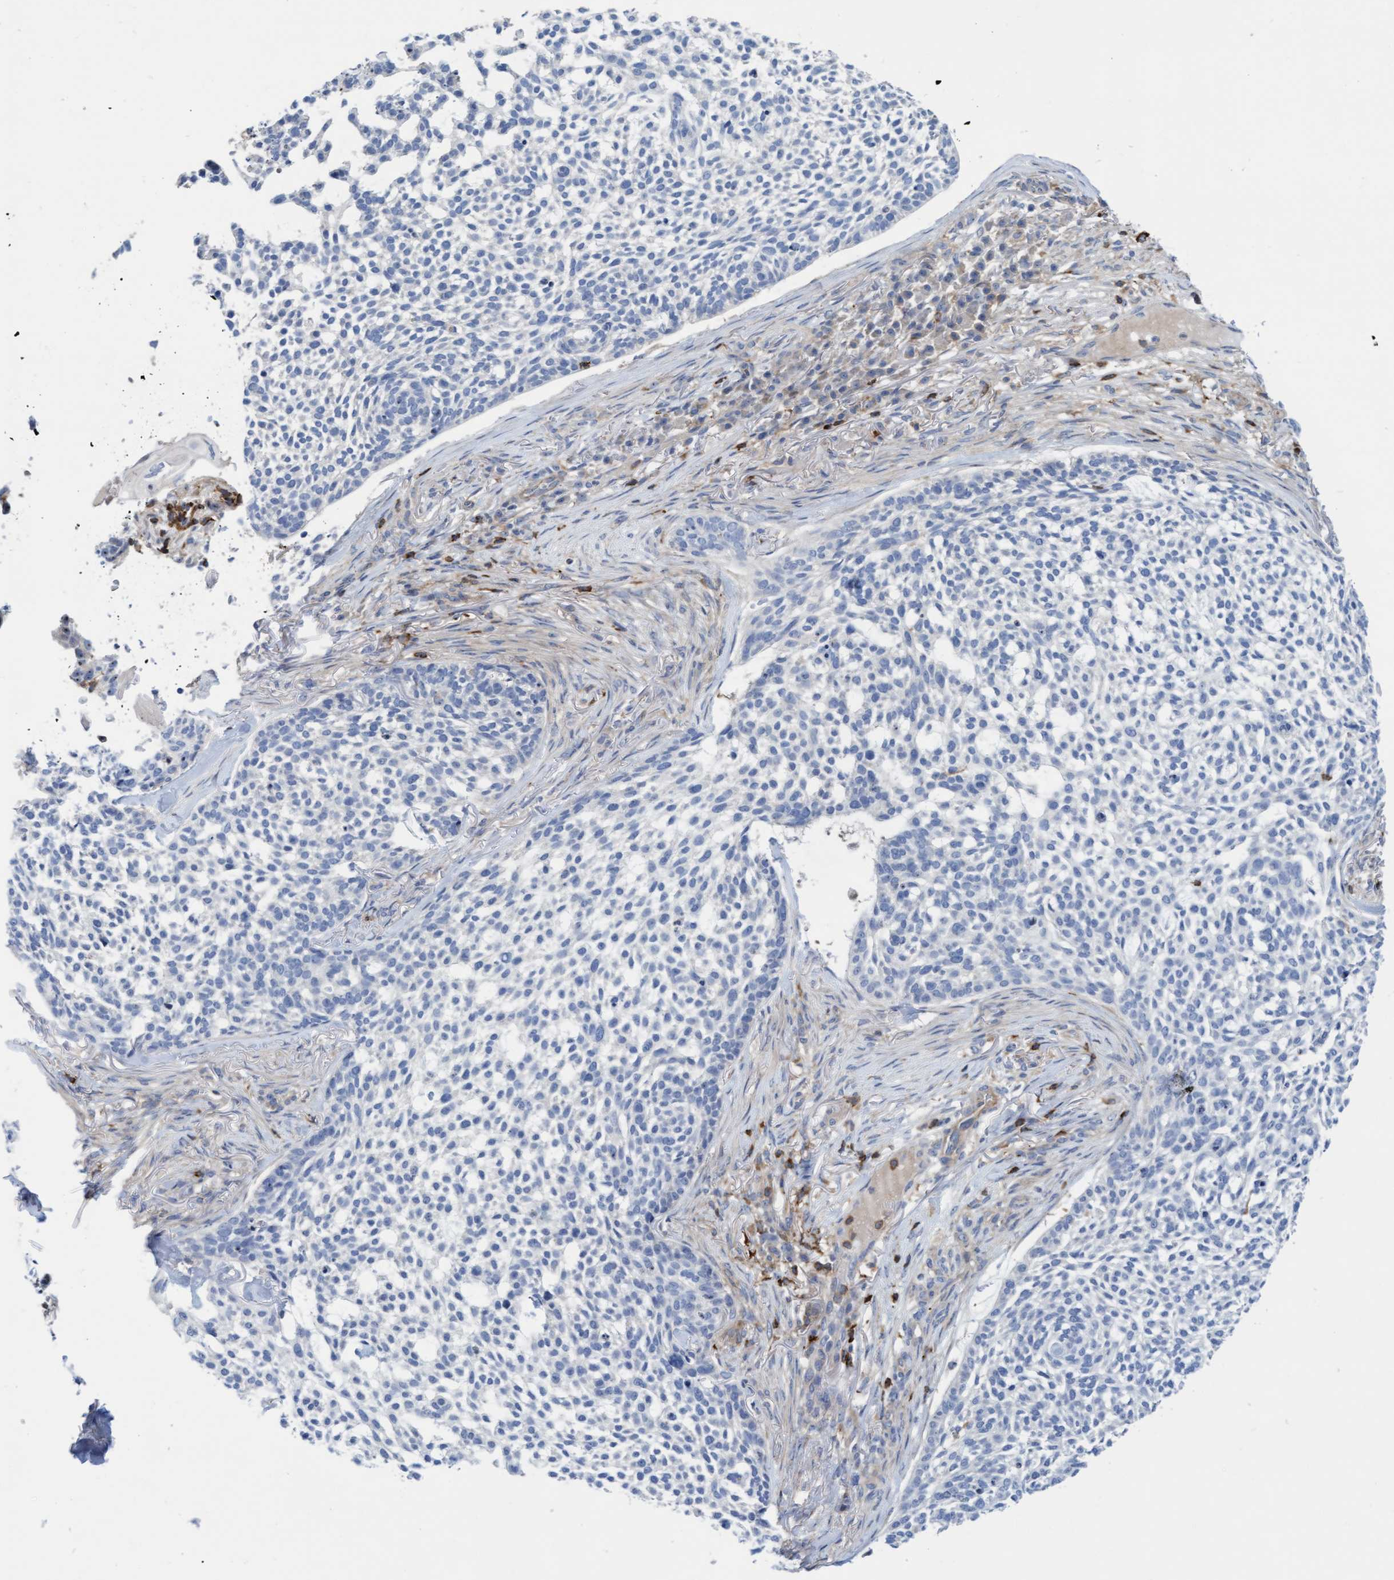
{"staining": {"intensity": "negative", "quantity": "none", "location": "none"}, "tissue": "skin cancer", "cell_type": "Tumor cells", "image_type": "cancer", "snomed": [{"axis": "morphology", "description": "Basal cell carcinoma"}, {"axis": "topography", "description": "Skin"}], "caption": "A high-resolution micrograph shows immunohistochemistry staining of basal cell carcinoma (skin), which displays no significant staining in tumor cells. Nuclei are stained in blue.", "gene": "FNBP1", "patient": {"sex": "female", "age": 64}}